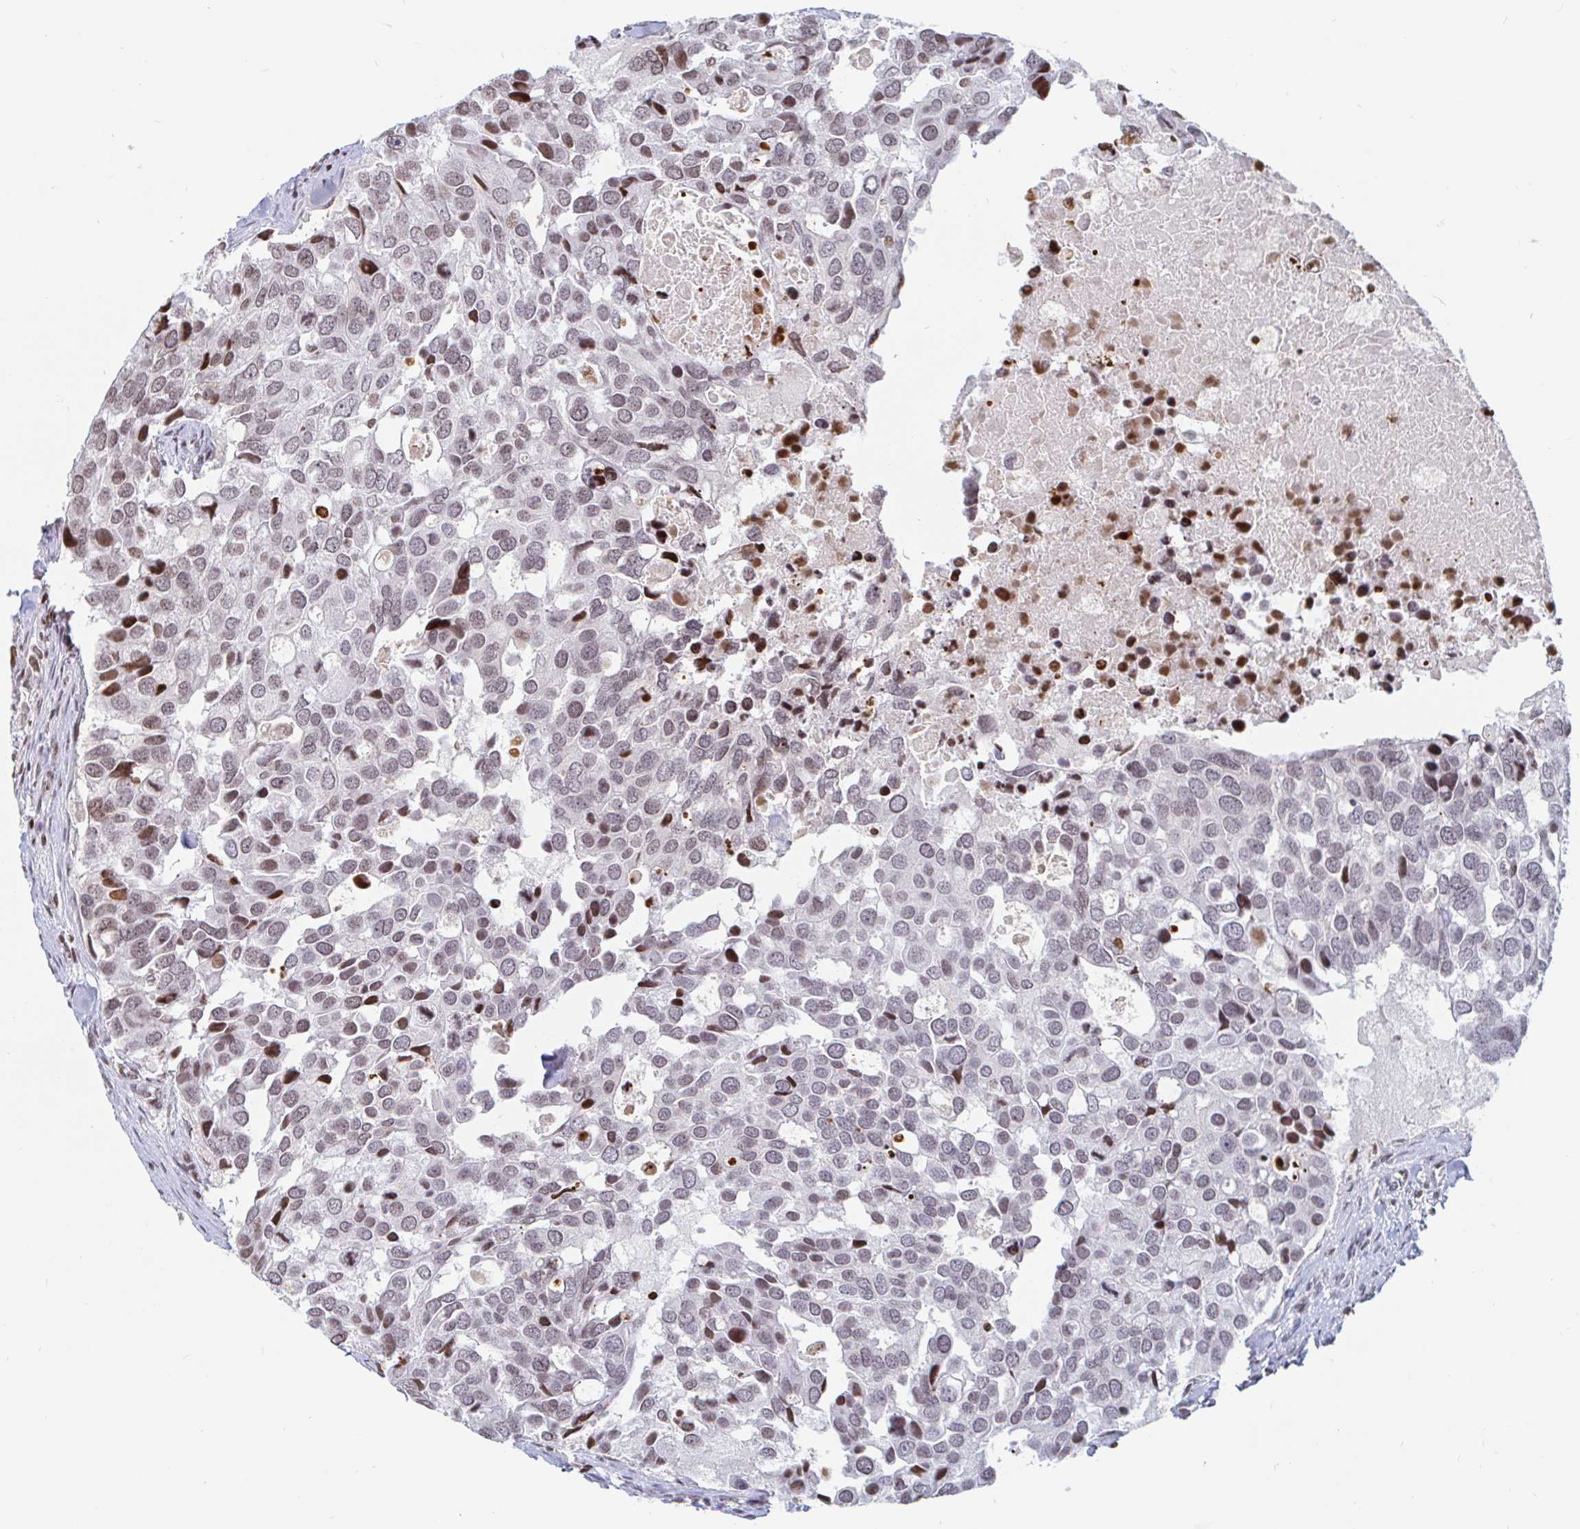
{"staining": {"intensity": "weak", "quantity": "25%-75%", "location": "nuclear"}, "tissue": "breast cancer", "cell_type": "Tumor cells", "image_type": "cancer", "snomed": [{"axis": "morphology", "description": "Duct carcinoma"}, {"axis": "topography", "description": "Breast"}], "caption": "Protein staining by IHC reveals weak nuclear expression in about 25%-75% of tumor cells in breast intraductal carcinoma. (brown staining indicates protein expression, while blue staining denotes nuclei).", "gene": "HOXC10", "patient": {"sex": "female", "age": 83}}